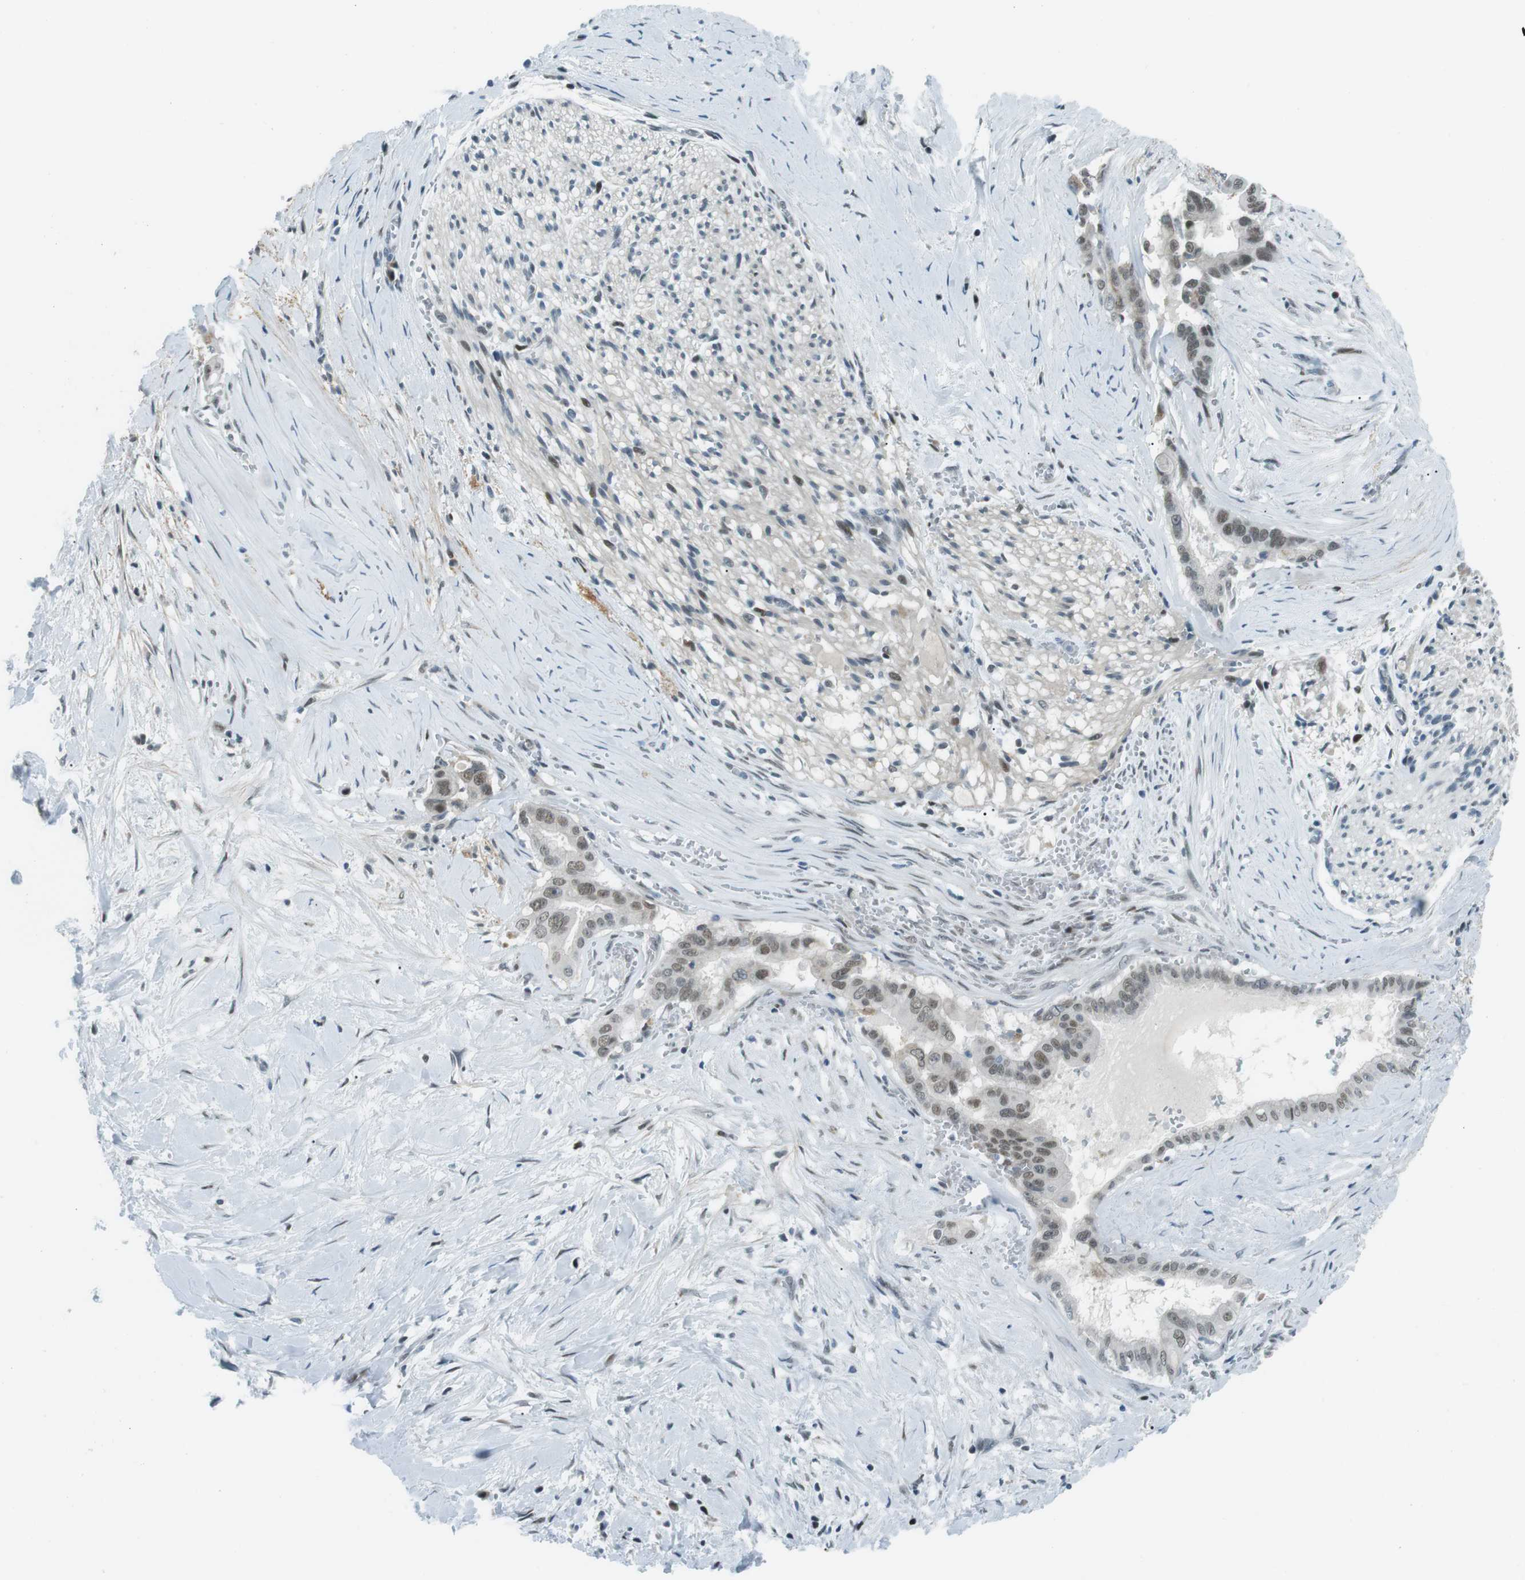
{"staining": {"intensity": "moderate", "quantity": "25%-75%", "location": "nuclear"}, "tissue": "pancreatic cancer", "cell_type": "Tumor cells", "image_type": "cancer", "snomed": [{"axis": "morphology", "description": "Adenocarcinoma, NOS"}, {"axis": "topography", "description": "Pancreas"}], "caption": "About 25%-75% of tumor cells in adenocarcinoma (pancreatic) show moderate nuclear protein positivity as visualized by brown immunohistochemical staining.", "gene": "PJA1", "patient": {"sex": "male", "age": 55}}